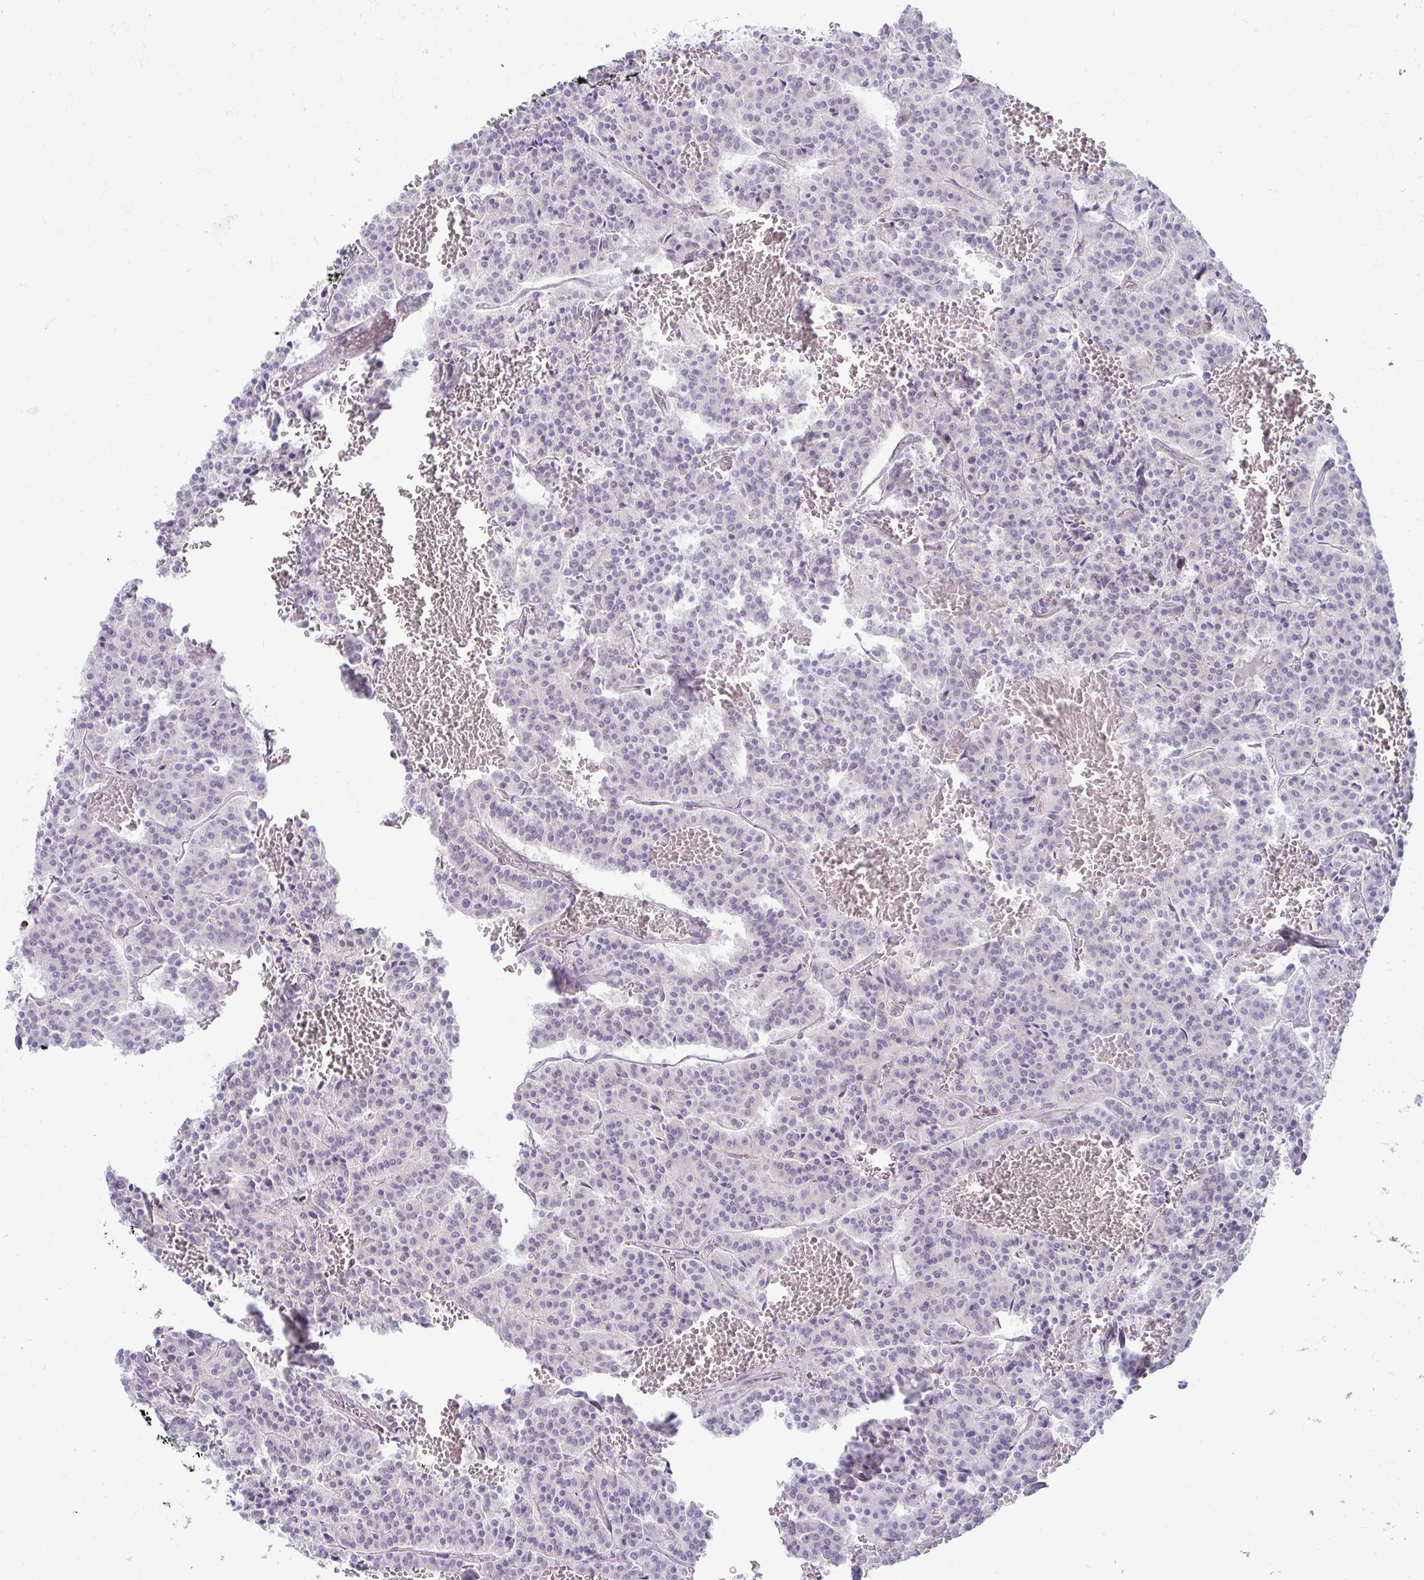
{"staining": {"intensity": "negative", "quantity": "none", "location": "none"}, "tissue": "carcinoid", "cell_type": "Tumor cells", "image_type": "cancer", "snomed": [{"axis": "morphology", "description": "Carcinoid, malignant, NOS"}, {"axis": "topography", "description": "Lung"}], "caption": "Carcinoid (malignant) stained for a protein using IHC reveals no expression tumor cells.", "gene": "VPS4B", "patient": {"sex": "male", "age": 70}}